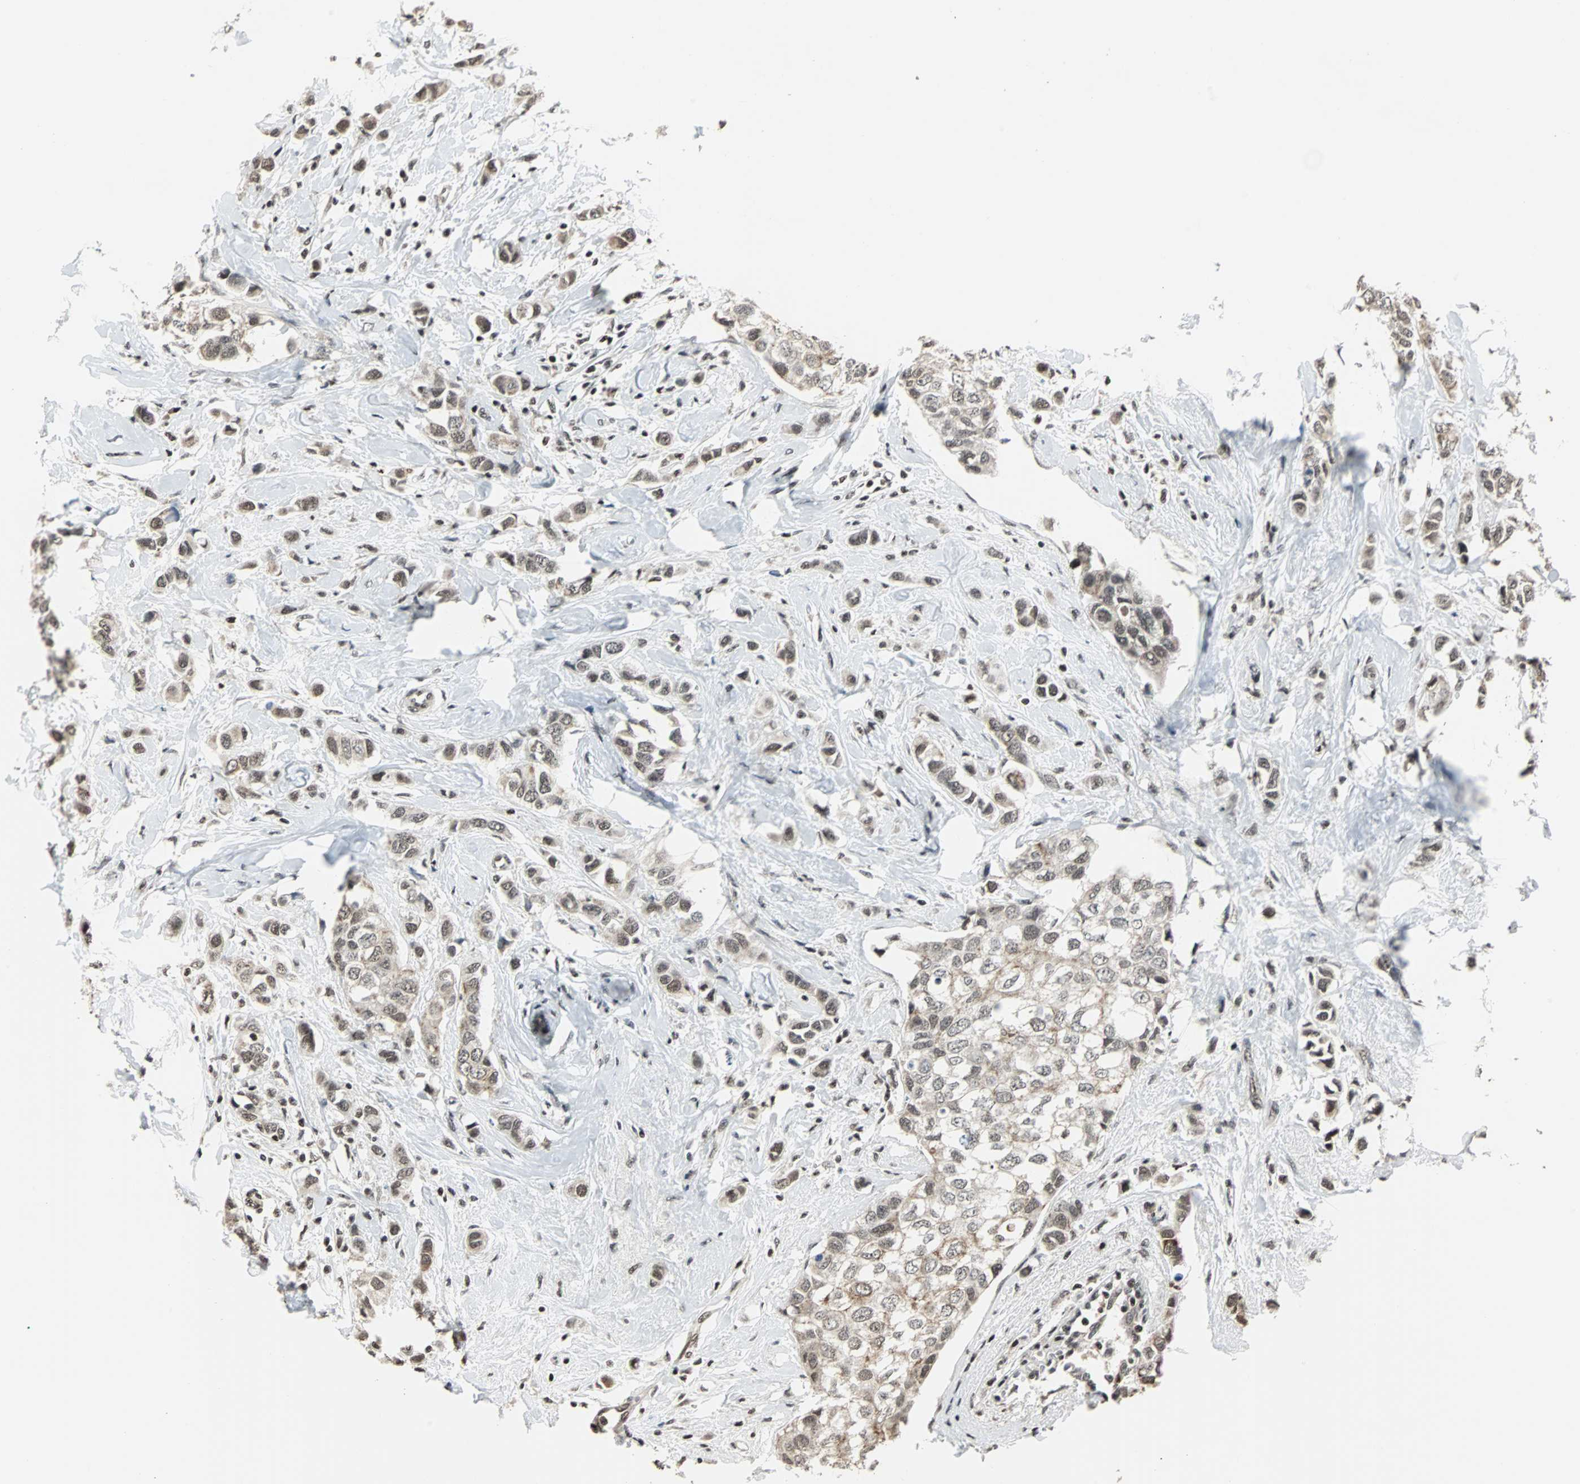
{"staining": {"intensity": "moderate", "quantity": ">75%", "location": "nuclear"}, "tissue": "breast cancer", "cell_type": "Tumor cells", "image_type": "cancer", "snomed": [{"axis": "morphology", "description": "Duct carcinoma"}, {"axis": "topography", "description": "Breast"}], "caption": "High-power microscopy captured an immunohistochemistry (IHC) micrograph of breast cancer (intraductal carcinoma), revealing moderate nuclear positivity in approximately >75% of tumor cells.", "gene": "TERF2IP", "patient": {"sex": "female", "age": 50}}